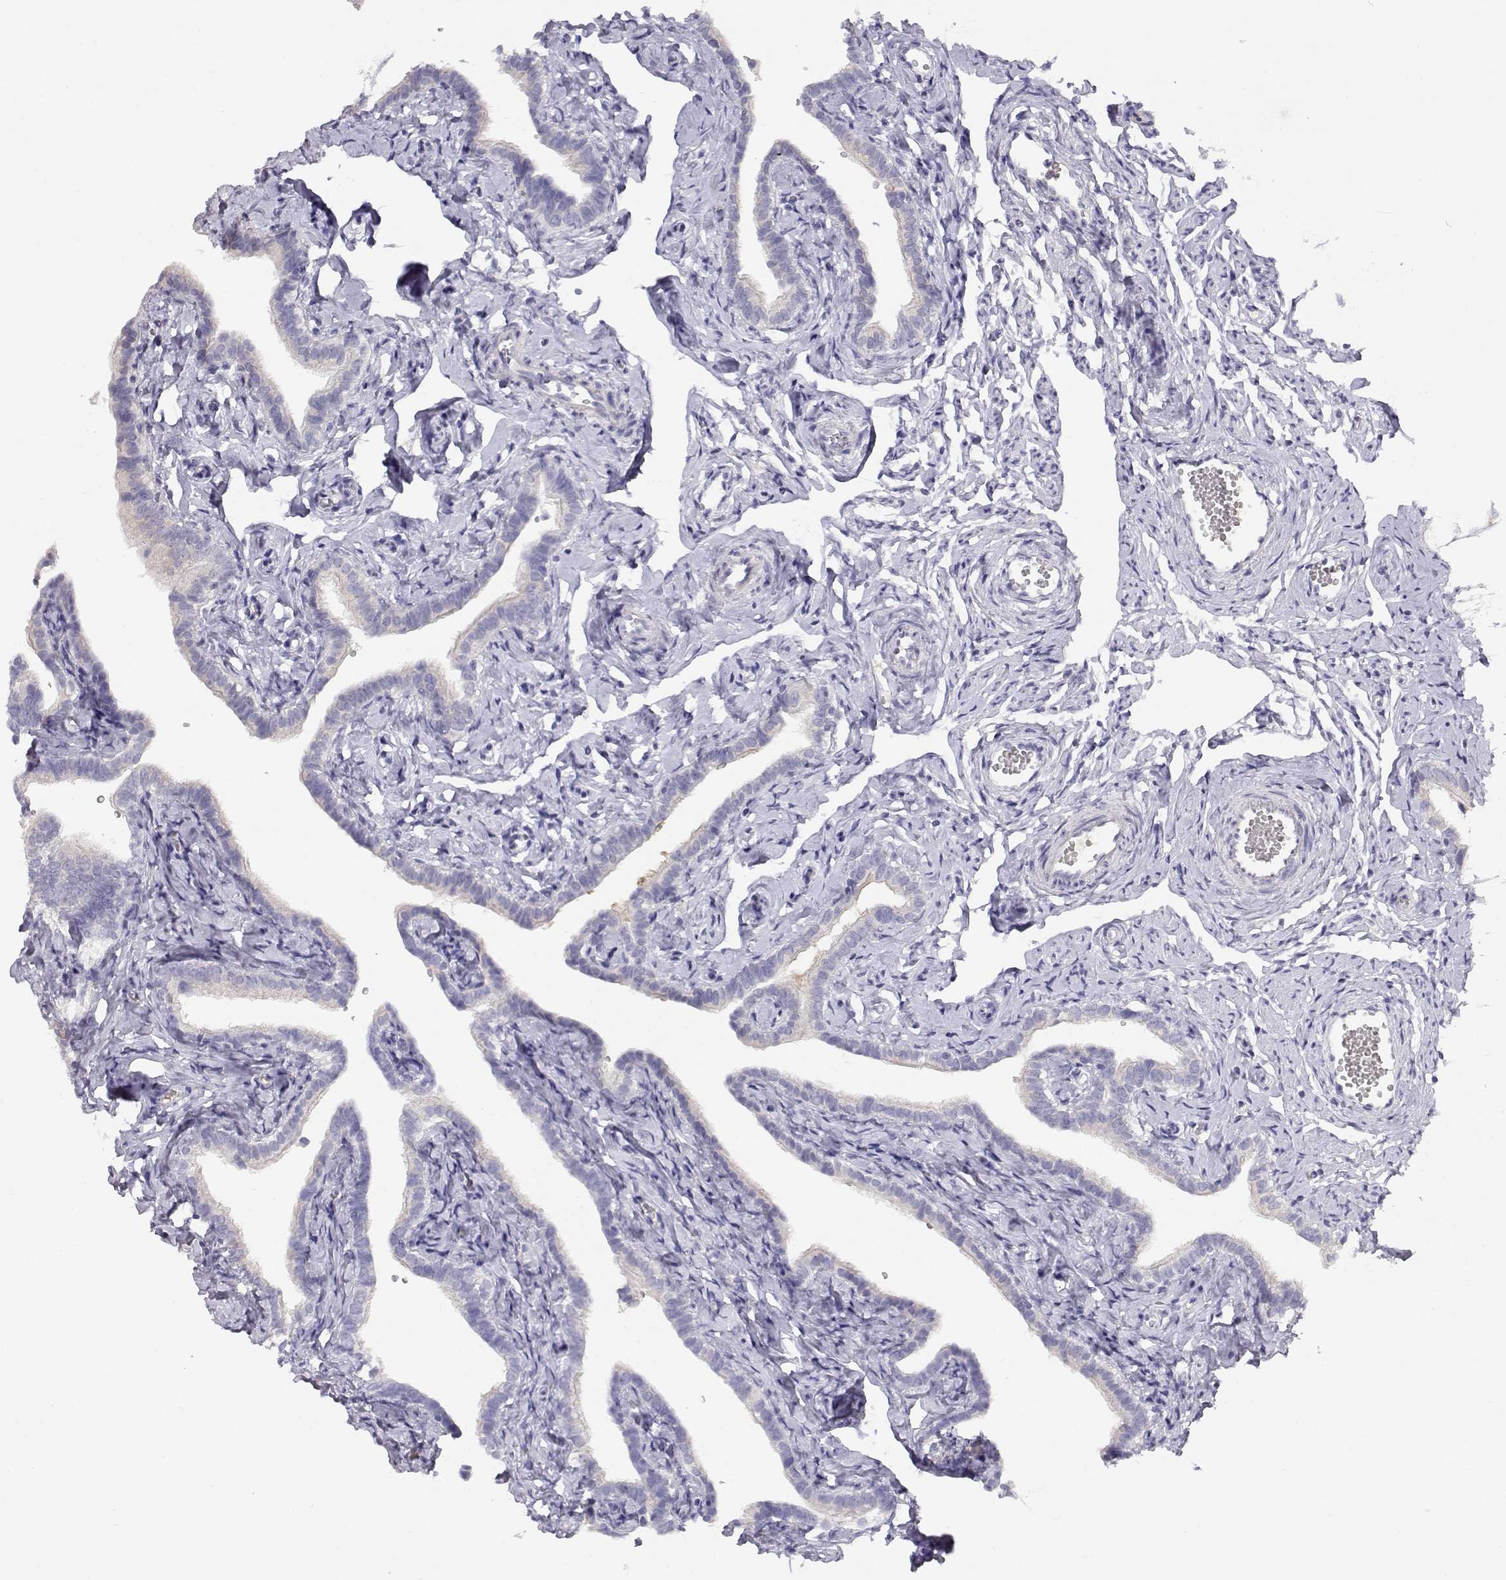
{"staining": {"intensity": "negative", "quantity": "none", "location": "none"}, "tissue": "fallopian tube", "cell_type": "Glandular cells", "image_type": "normal", "snomed": [{"axis": "morphology", "description": "Normal tissue, NOS"}, {"axis": "topography", "description": "Fallopian tube"}], "caption": "Immunohistochemistry (IHC) histopathology image of benign fallopian tube: human fallopian tube stained with DAB (3,3'-diaminobenzidine) reveals no significant protein staining in glandular cells.", "gene": "CDHR1", "patient": {"sex": "female", "age": 41}}